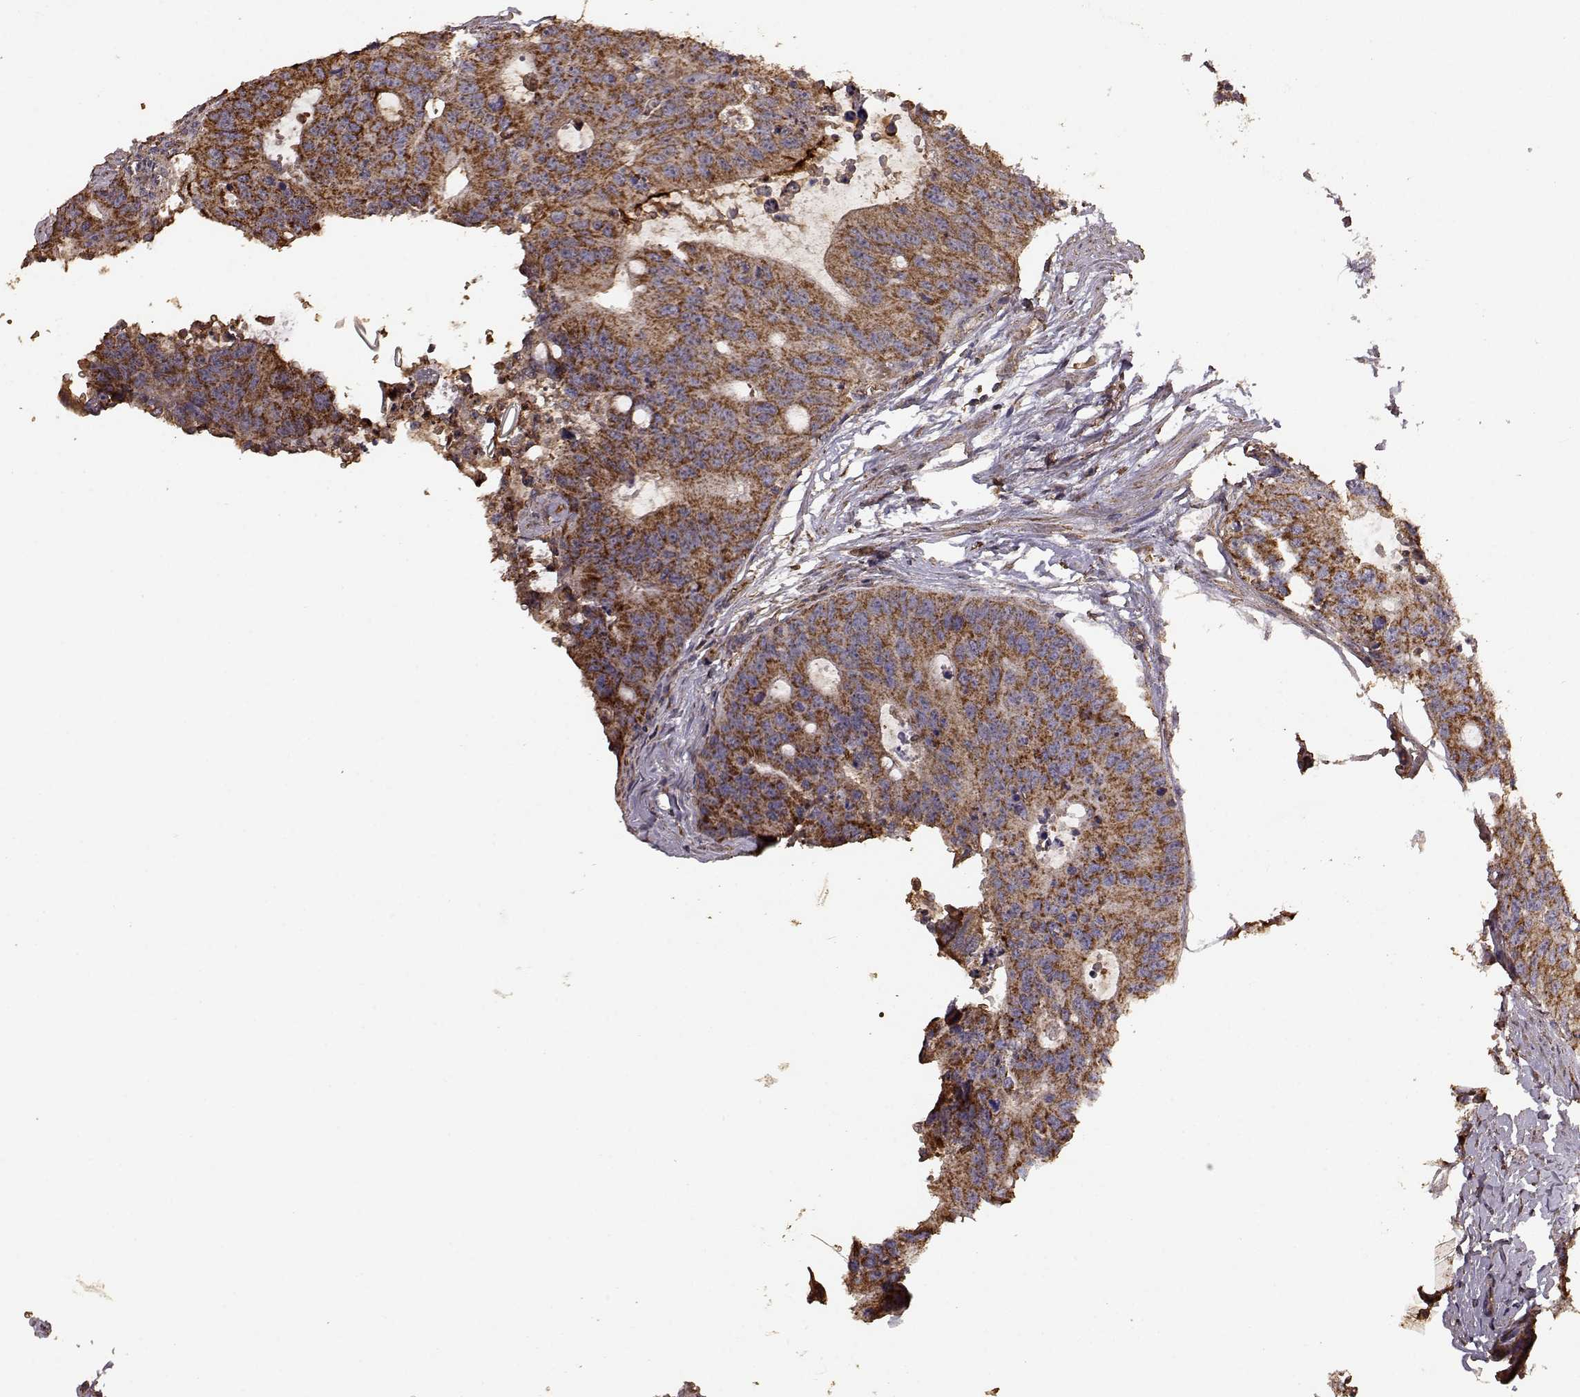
{"staining": {"intensity": "strong", "quantity": ">75%", "location": "cytoplasmic/membranous"}, "tissue": "colorectal cancer", "cell_type": "Tumor cells", "image_type": "cancer", "snomed": [{"axis": "morphology", "description": "Adenocarcinoma, NOS"}, {"axis": "topography", "description": "Colon"}], "caption": "The photomicrograph displays immunohistochemical staining of colorectal cancer (adenocarcinoma). There is strong cytoplasmic/membranous expression is appreciated in about >75% of tumor cells.", "gene": "PTGES2", "patient": {"sex": "male", "age": 67}}